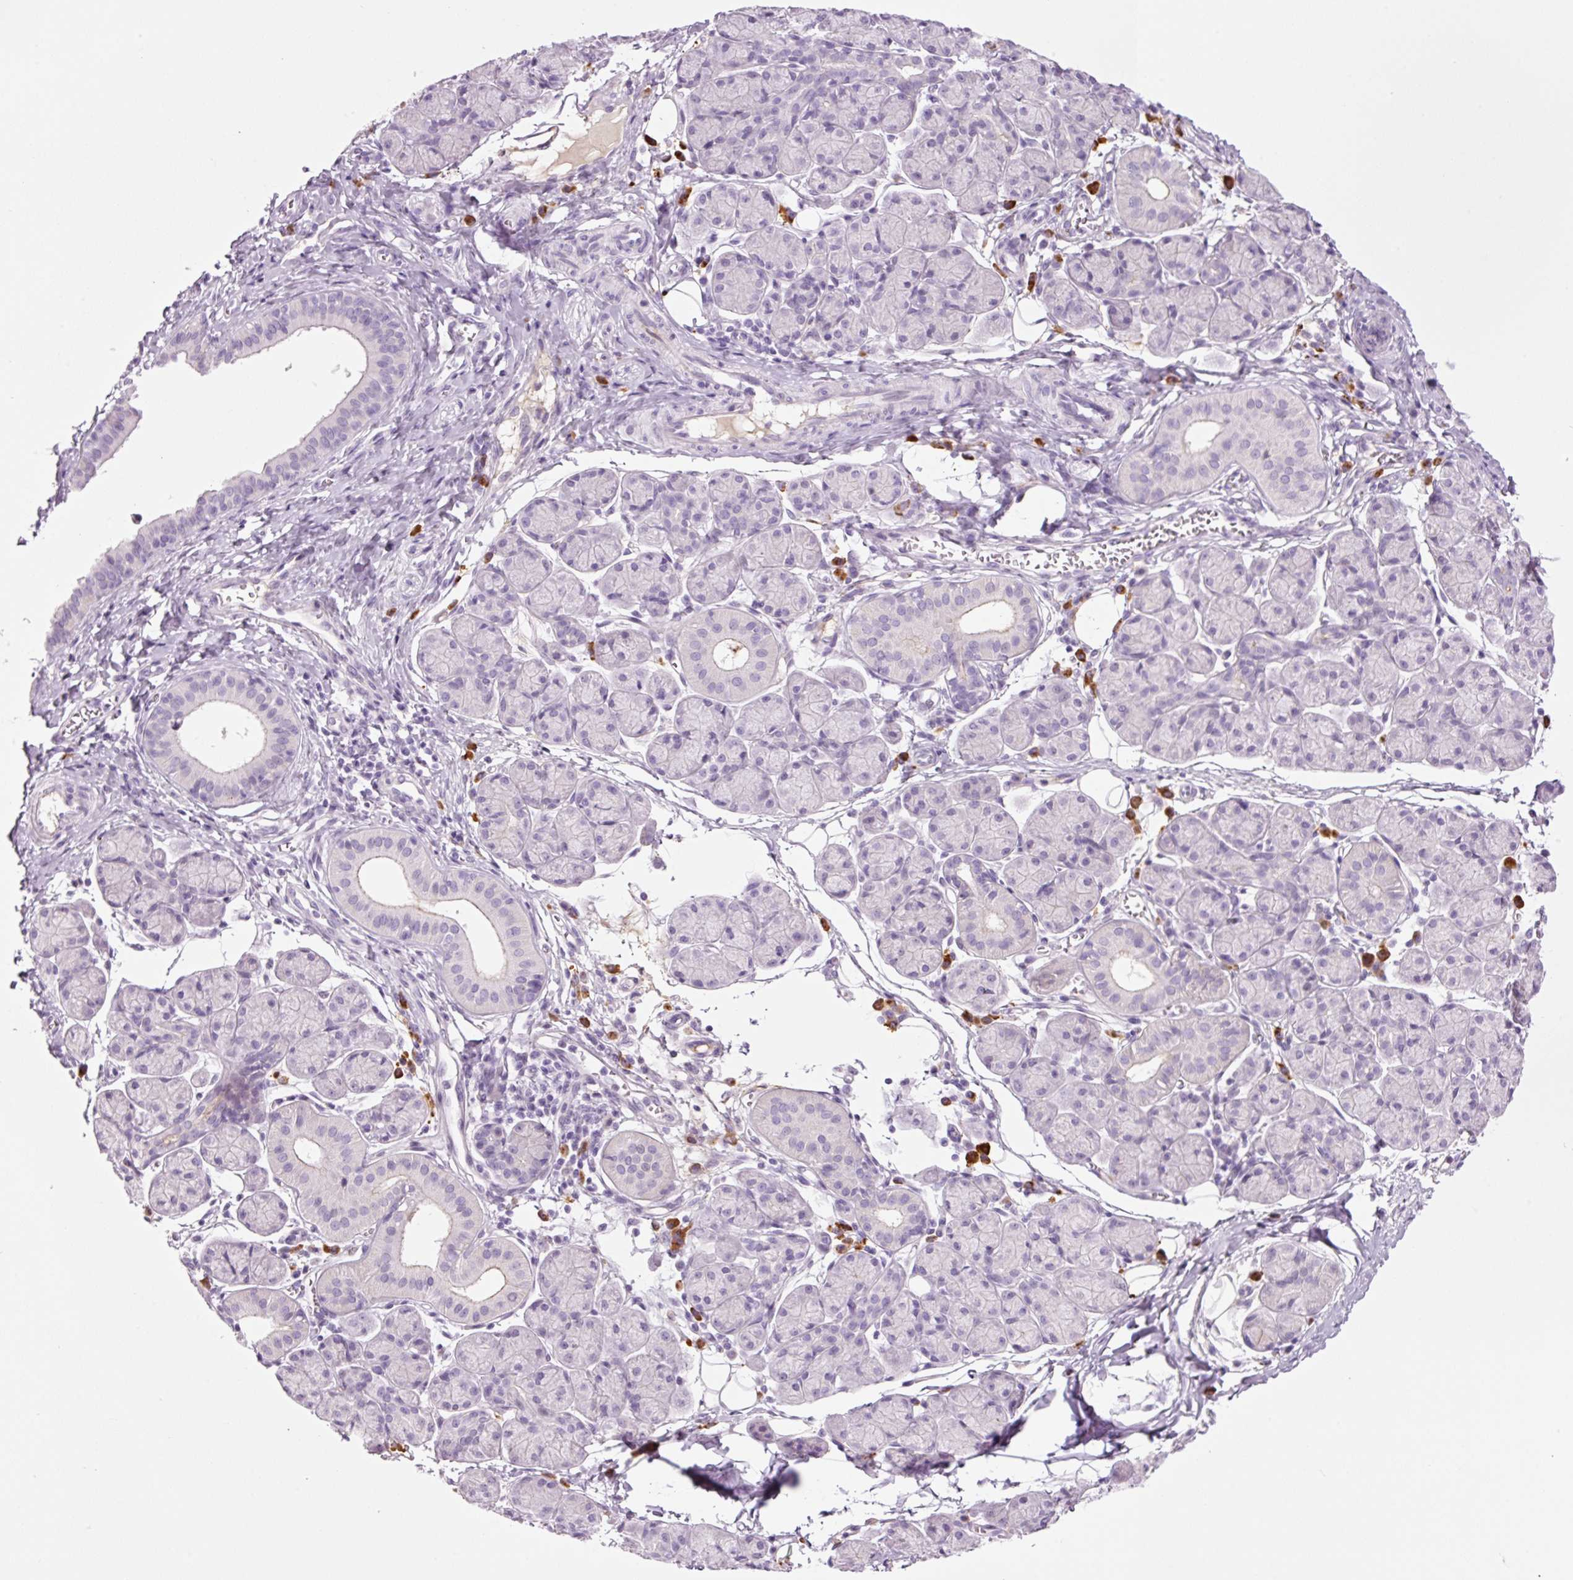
{"staining": {"intensity": "negative", "quantity": "none", "location": "none"}, "tissue": "salivary gland", "cell_type": "Glandular cells", "image_type": "normal", "snomed": [{"axis": "morphology", "description": "Normal tissue, NOS"}, {"axis": "morphology", "description": "Inflammation, NOS"}, {"axis": "topography", "description": "Lymph node"}, {"axis": "topography", "description": "Salivary gland"}], "caption": "The micrograph displays no staining of glandular cells in normal salivary gland. (Brightfield microscopy of DAB immunohistochemistry (IHC) at high magnification).", "gene": "KLF1", "patient": {"sex": "male", "age": 3}}